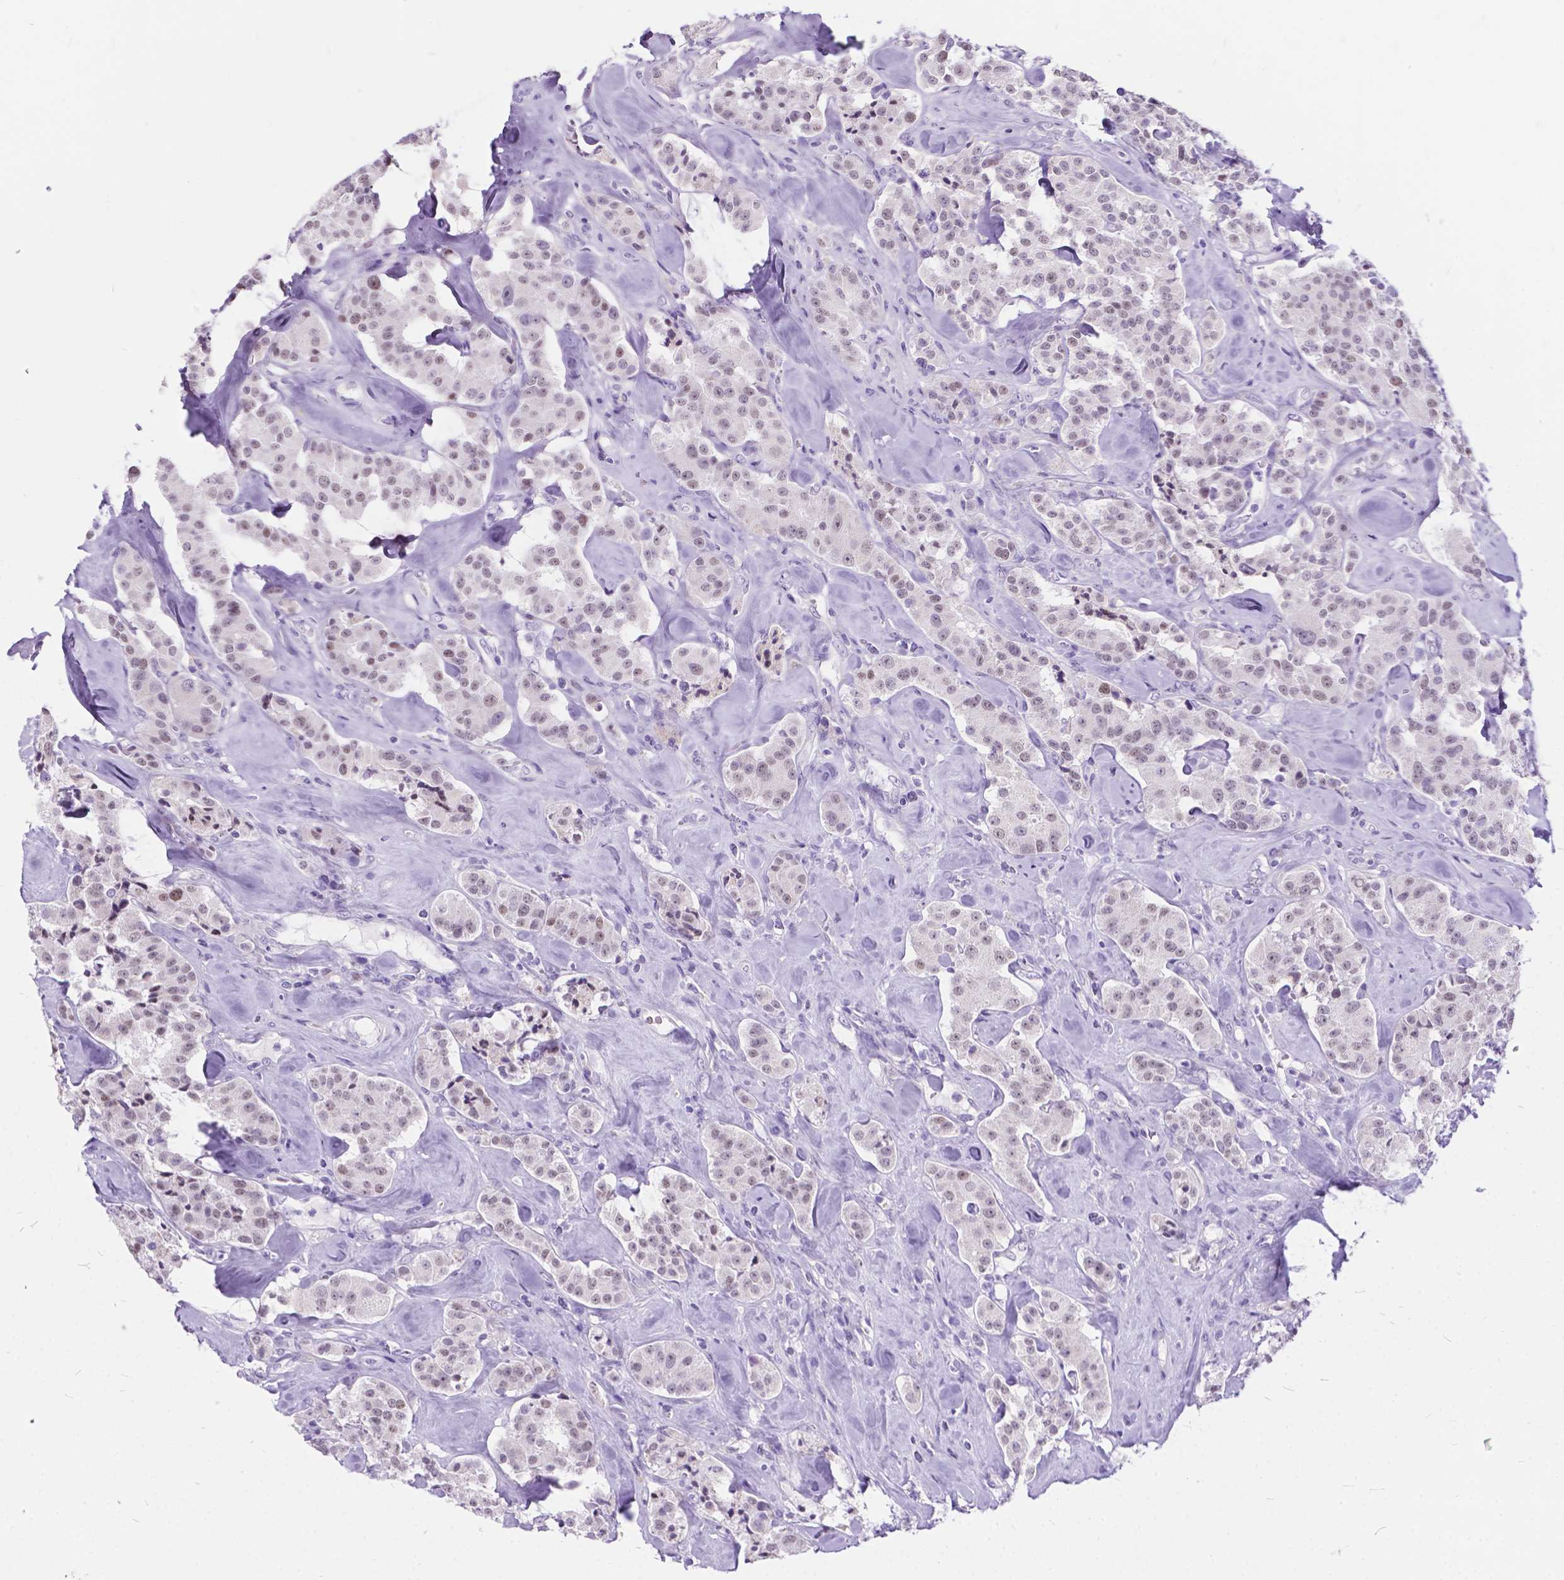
{"staining": {"intensity": "weak", "quantity": "25%-75%", "location": "nuclear"}, "tissue": "carcinoid", "cell_type": "Tumor cells", "image_type": "cancer", "snomed": [{"axis": "morphology", "description": "Carcinoid, malignant, NOS"}, {"axis": "topography", "description": "Pancreas"}], "caption": "This is a photomicrograph of immunohistochemistry (IHC) staining of malignant carcinoid, which shows weak staining in the nuclear of tumor cells.", "gene": "BSND", "patient": {"sex": "male", "age": 41}}